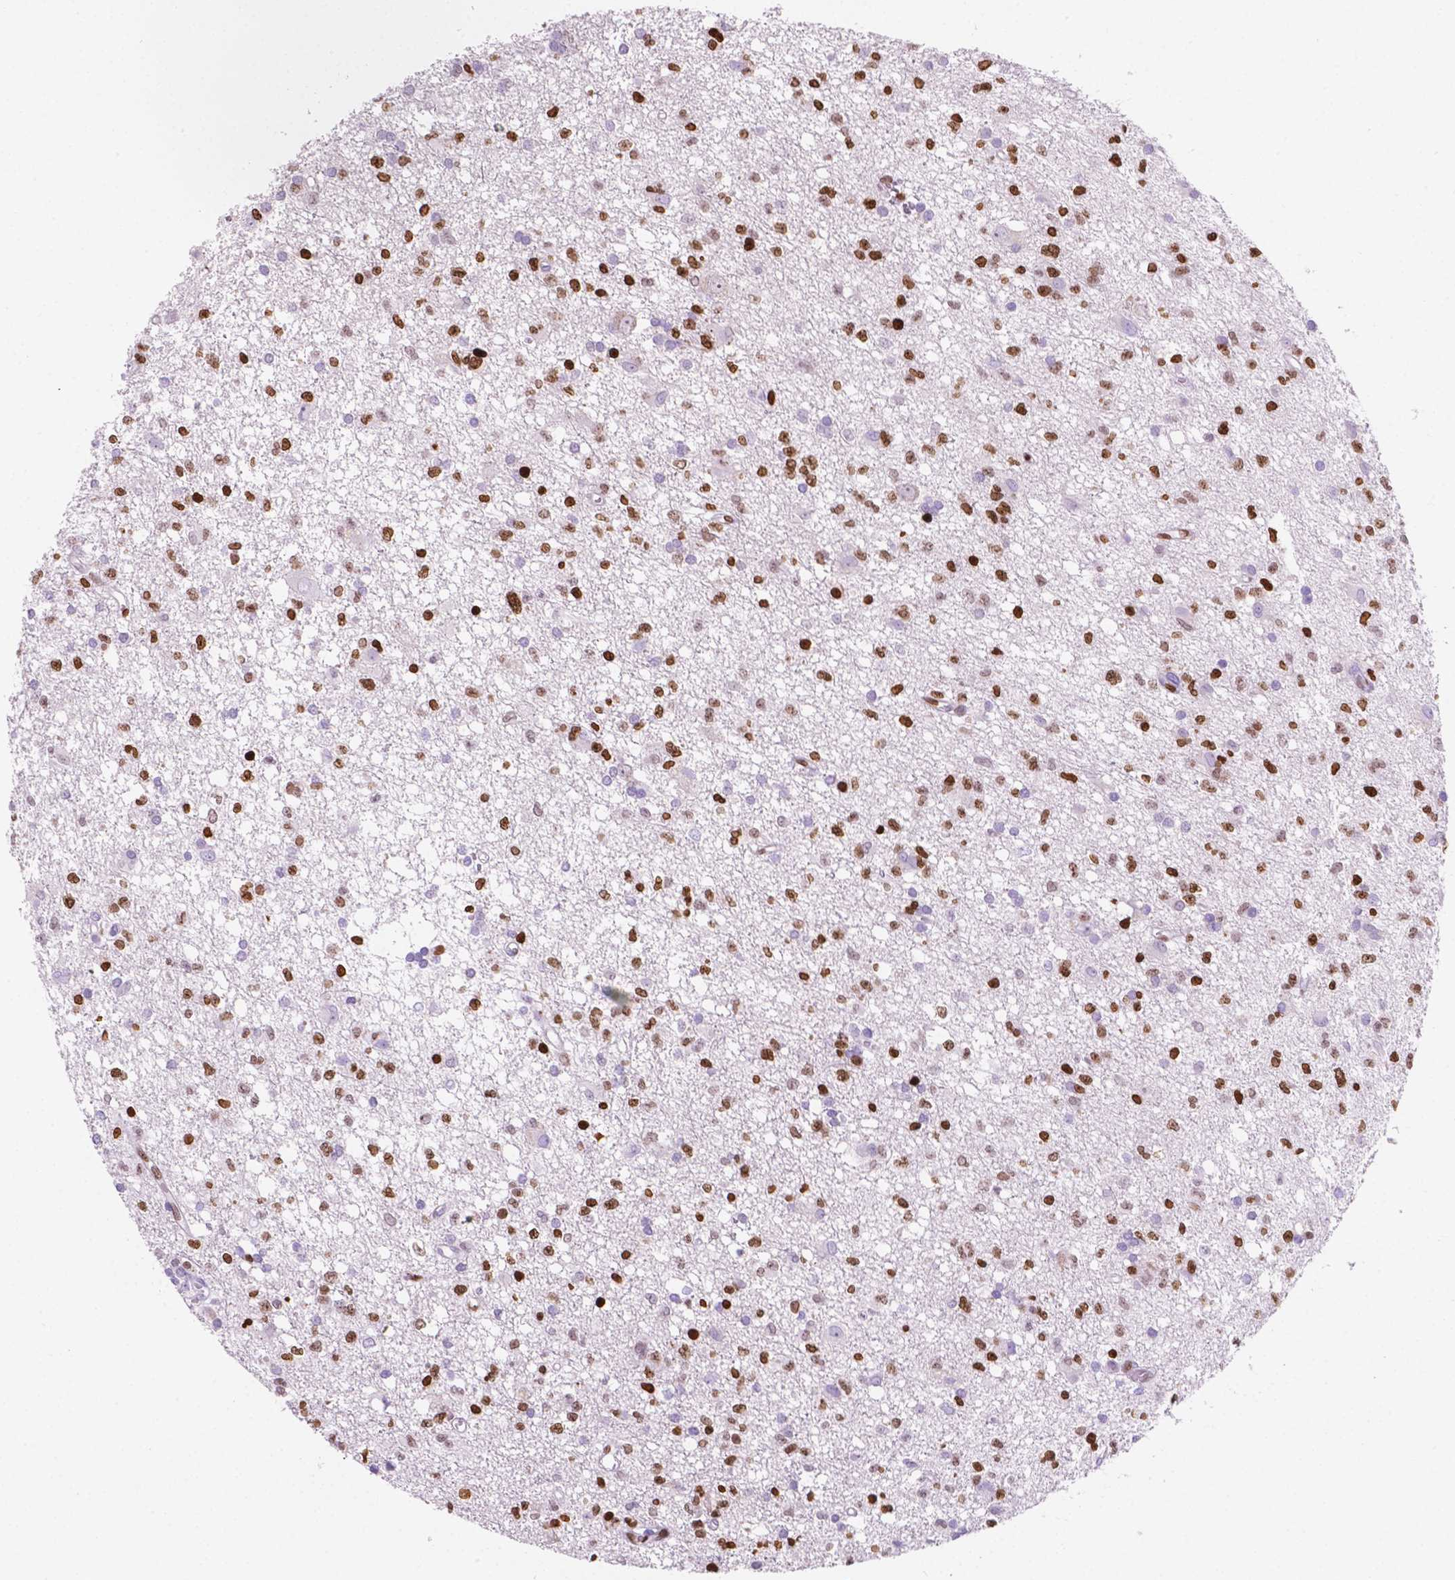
{"staining": {"intensity": "strong", "quantity": "25%-75%", "location": "nuclear"}, "tissue": "glioma", "cell_type": "Tumor cells", "image_type": "cancer", "snomed": [{"axis": "morphology", "description": "Glioma, malignant, Low grade"}, {"axis": "topography", "description": "Brain"}], "caption": "Protein staining reveals strong nuclear positivity in about 25%-75% of tumor cells in glioma.", "gene": "CBY3", "patient": {"sex": "male", "age": 64}}